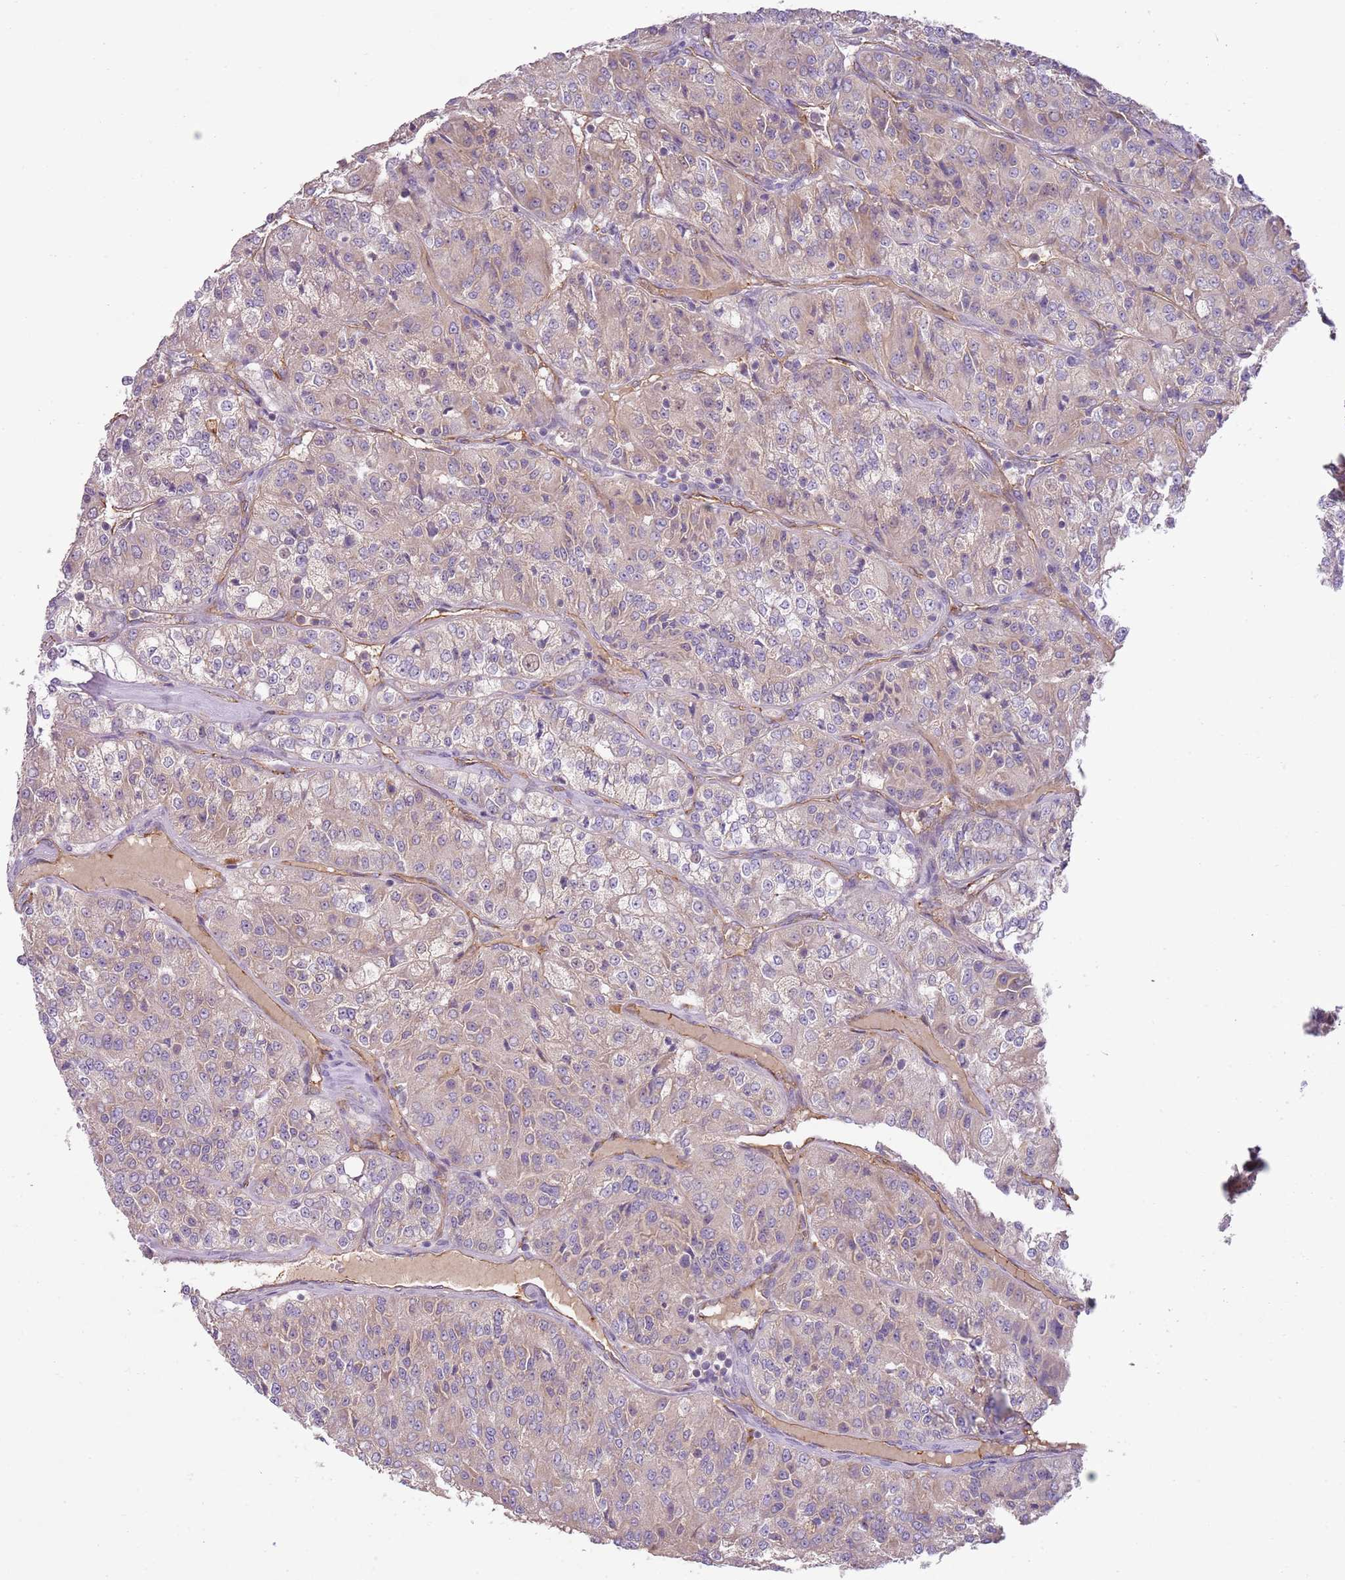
{"staining": {"intensity": "weak", "quantity": "25%-75%", "location": "cytoplasmic/membranous"}, "tissue": "renal cancer", "cell_type": "Tumor cells", "image_type": "cancer", "snomed": [{"axis": "morphology", "description": "Adenocarcinoma, NOS"}, {"axis": "topography", "description": "Kidney"}], "caption": "Human renal adenocarcinoma stained with a brown dye demonstrates weak cytoplasmic/membranous positive staining in about 25%-75% of tumor cells.", "gene": "SKOR2", "patient": {"sex": "female", "age": 63}}